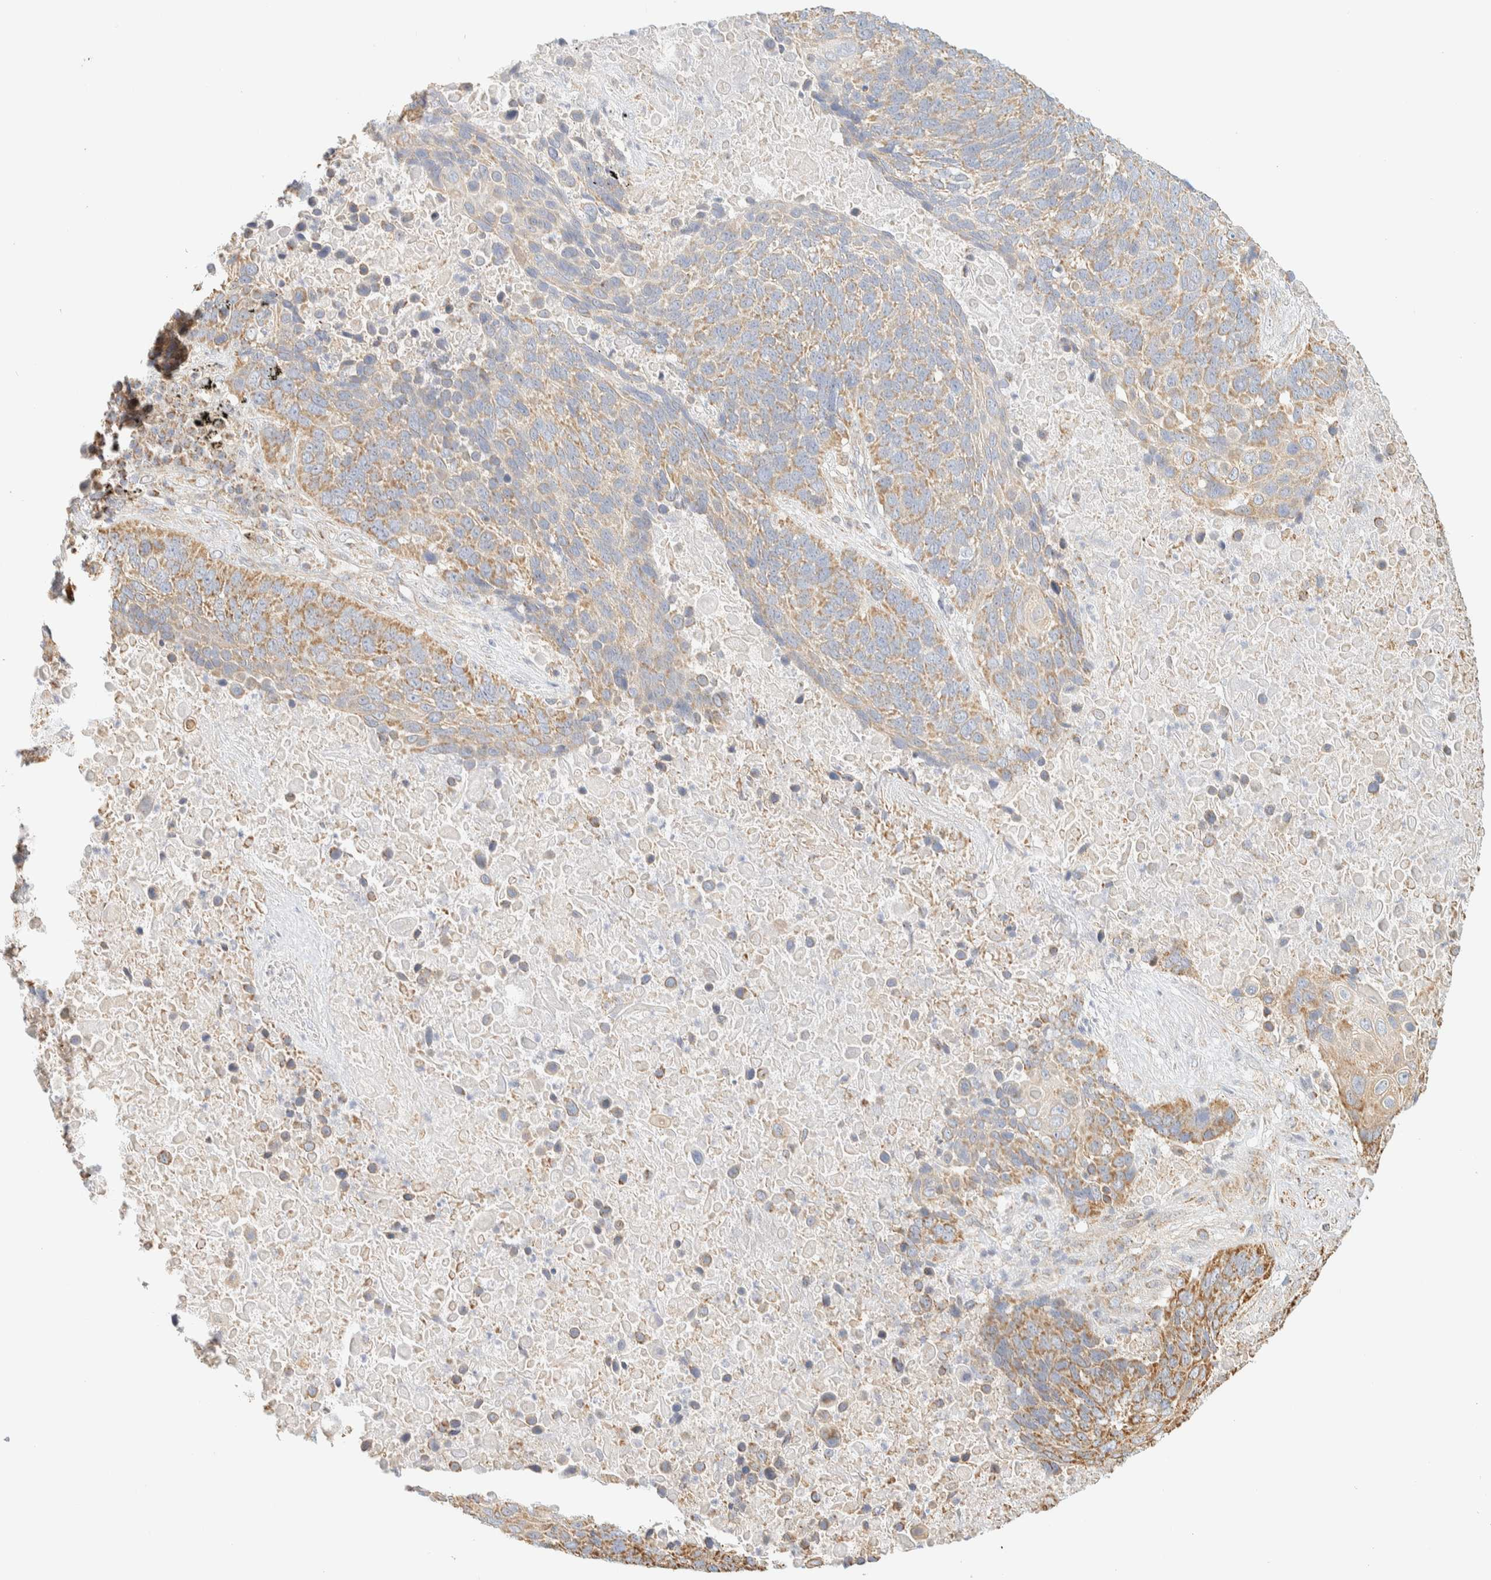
{"staining": {"intensity": "moderate", "quantity": "25%-75%", "location": "cytoplasmic/membranous"}, "tissue": "lung cancer", "cell_type": "Tumor cells", "image_type": "cancer", "snomed": [{"axis": "morphology", "description": "Squamous cell carcinoma, NOS"}, {"axis": "topography", "description": "Lung"}], "caption": "Immunohistochemistry (IHC) (DAB) staining of human lung cancer (squamous cell carcinoma) displays moderate cytoplasmic/membranous protein positivity in approximately 25%-75% of tumor cells.", "gene": "APBB2", "patient": {"sex": "male", "age": 66}}